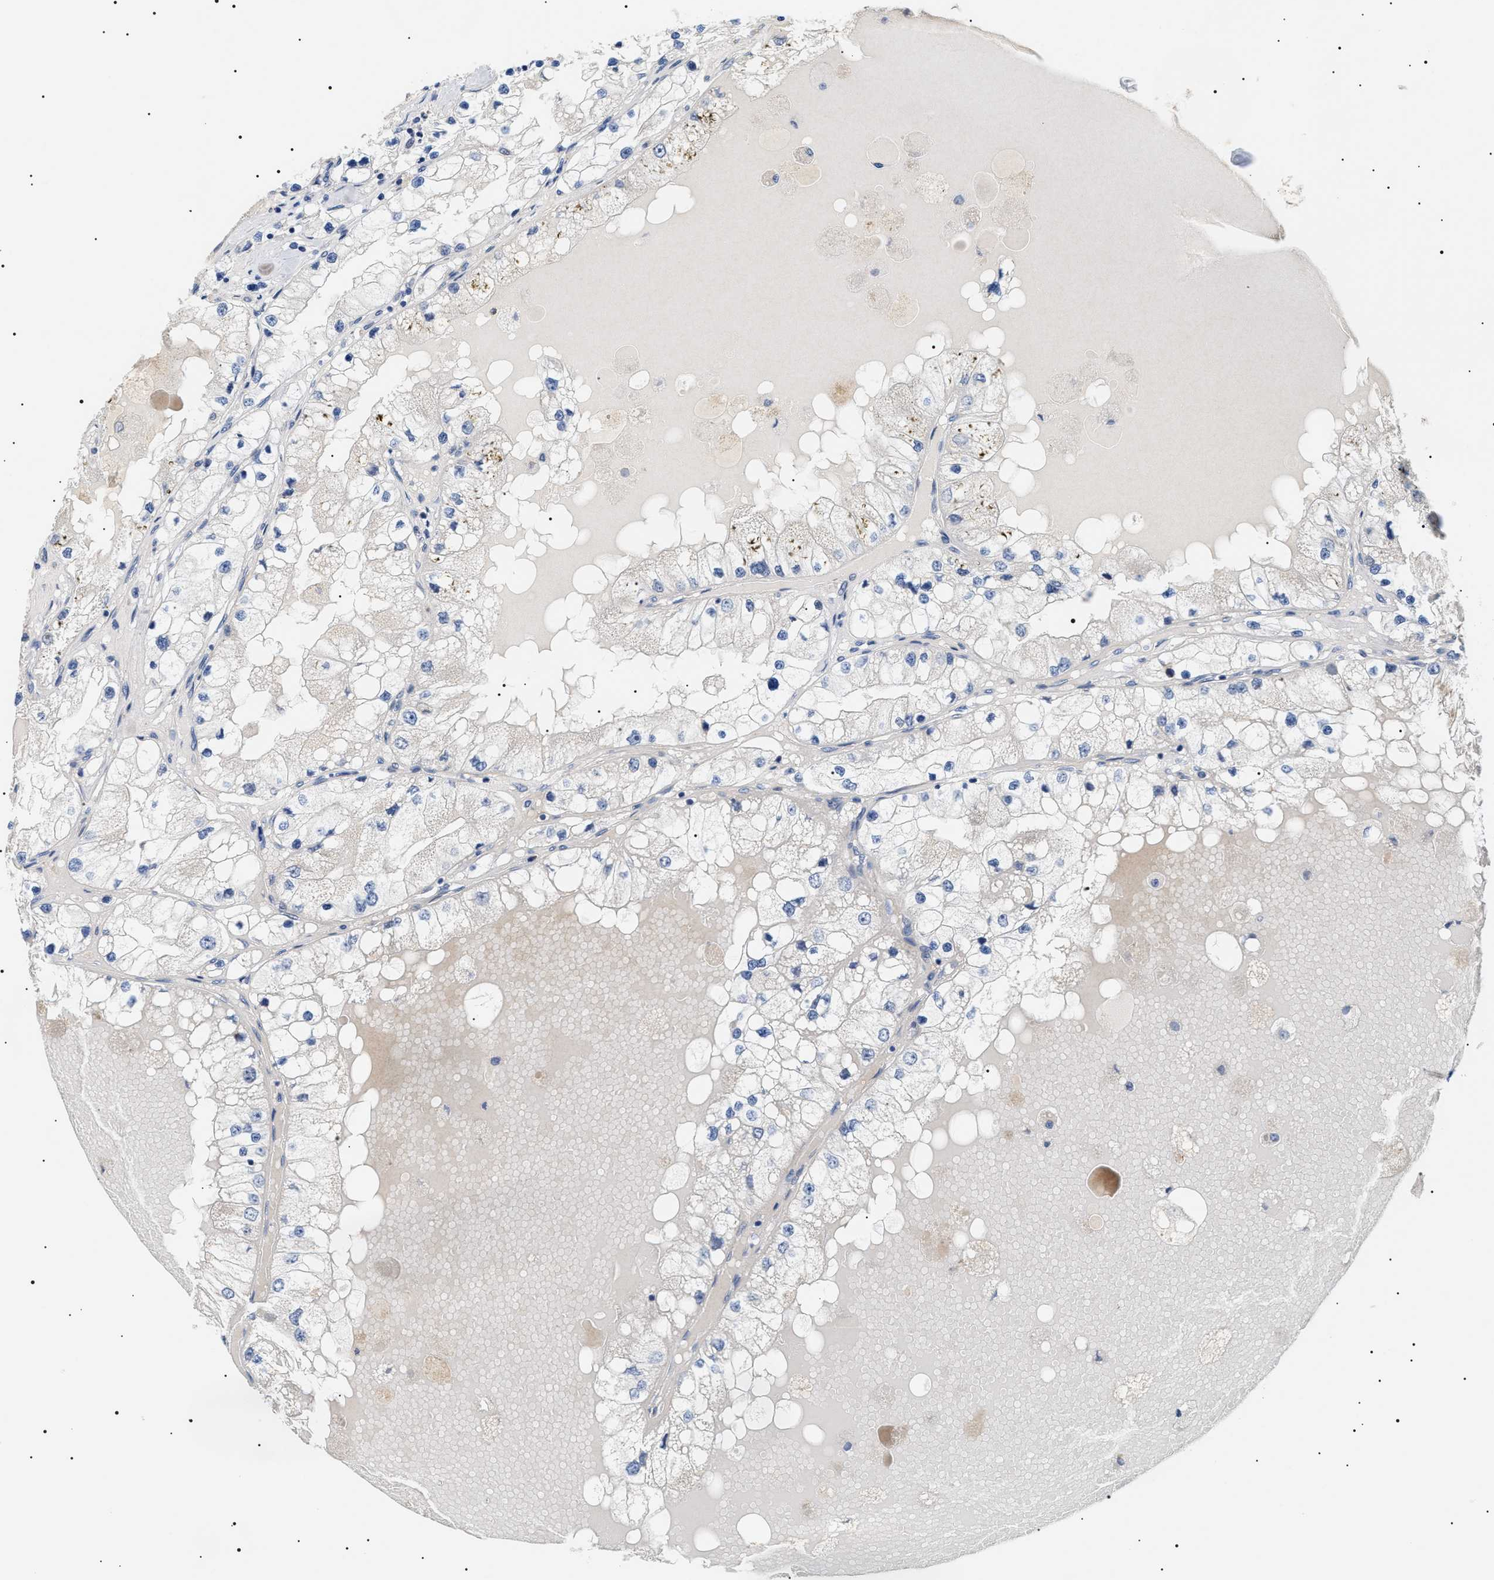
{"staining": {"intensity": "negative", "quantity": "none", "location": "none"}, "tissue": "renal cancer", "cell_type": "Tumor cells", "image_type": "cancer", "snomed": [{"axis": "morphology", "description": "Adenocarcinoma, NOS"}, {"axis": "topography", "description": "Kidney"}], "caption": "This image is of adenocarcinoma (renal) stained with immunohistochemistry to label a protein in brown with the nuclei are counter-stained blue. There is no expression in tumor cells. Nuclei are stained in blue.", "gene": "TMEM222", "patient": {"sex": "male", "age": 68}}